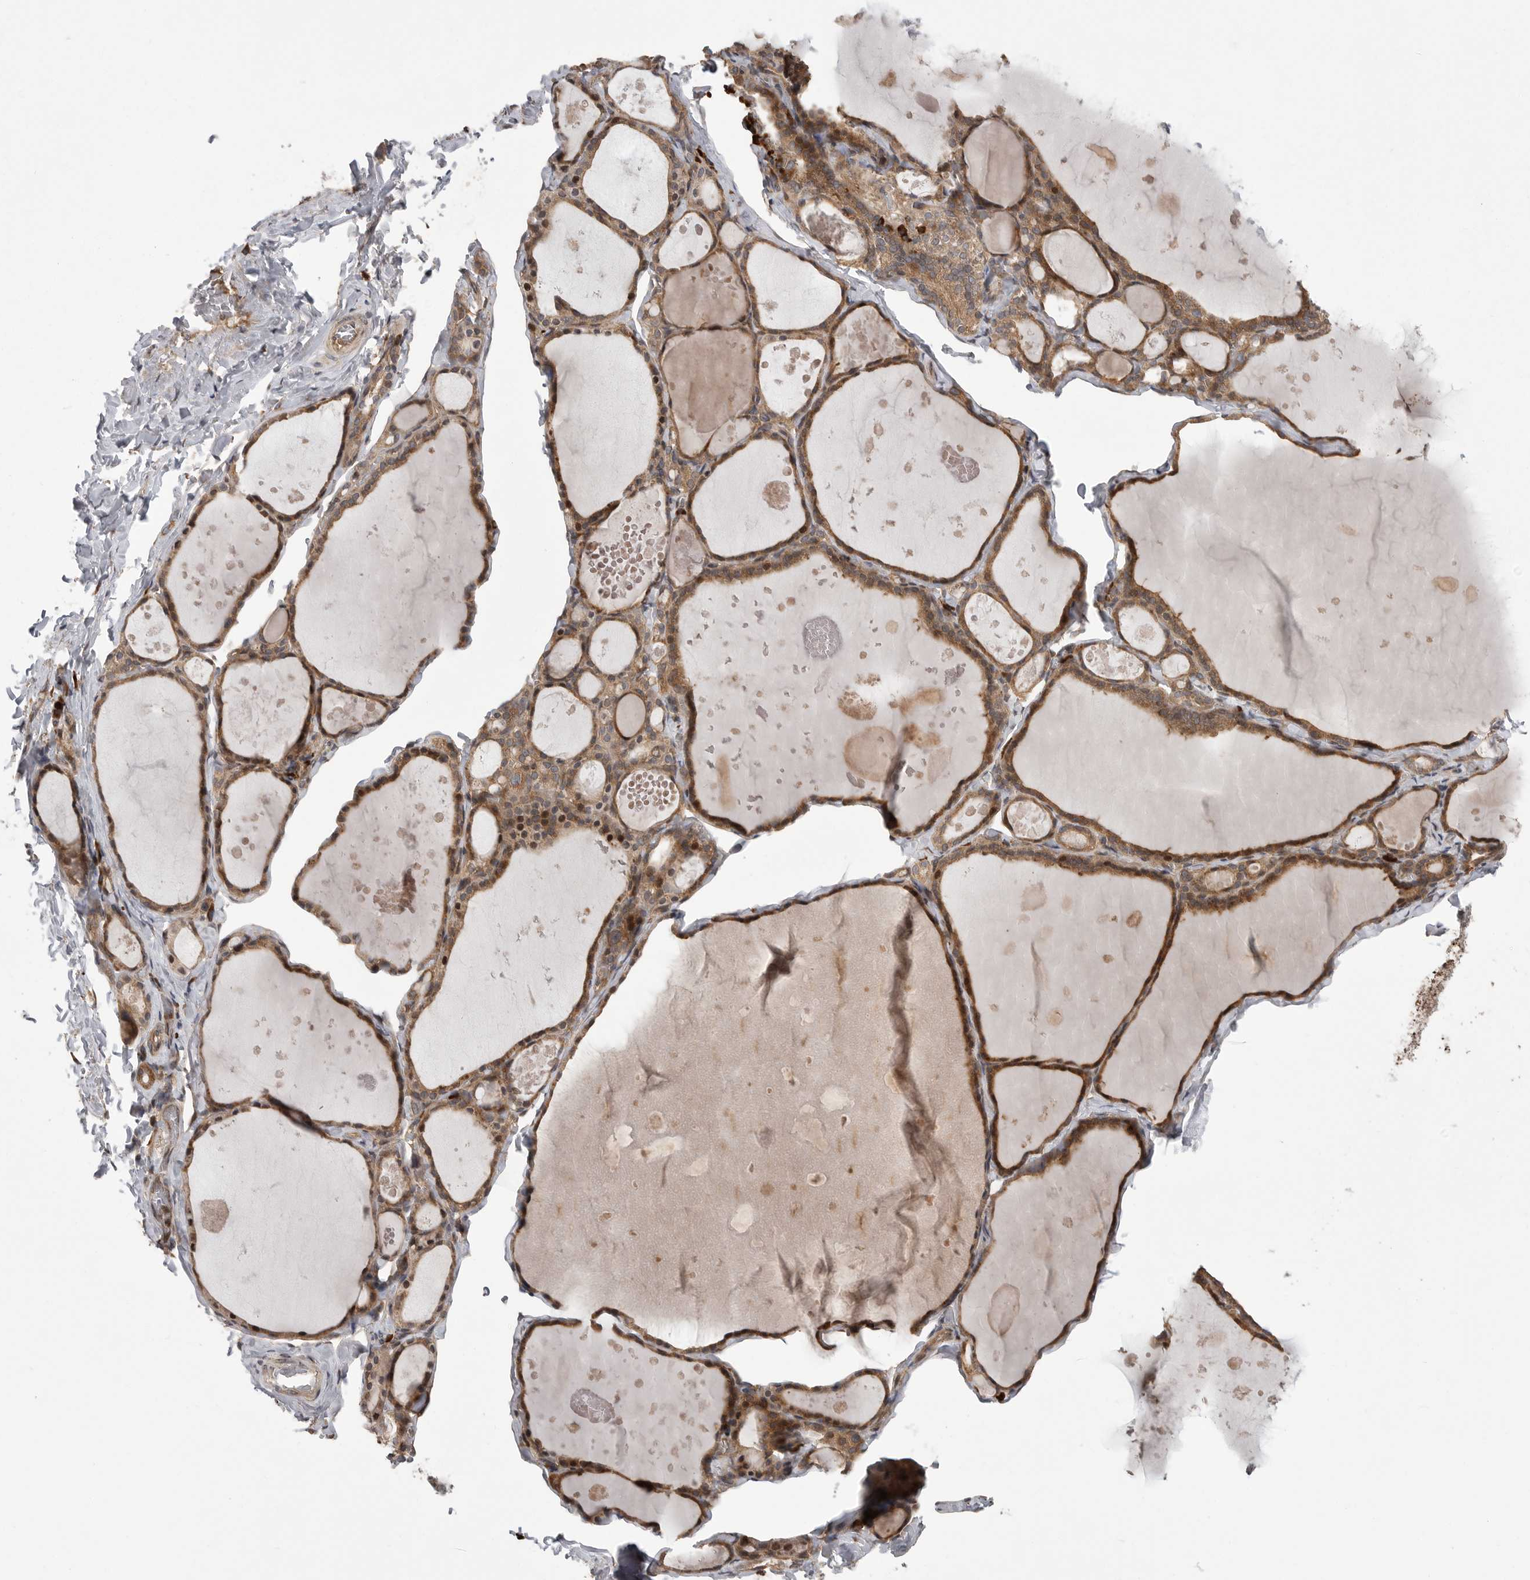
{"staining": {"intensity": "moderate", "quantity": ">75%", "location": "cytoplasmic/membranous,nuclear"}, "tissue": "thyroid gland", "cell_type": "Glandular cells", "image_type": "normal", "snomed": [{"axis": "morphology", "description": "Normal tissue, NOS"}, {"axis": "topography", "description": "Thyroid gland"}], "caption": "Thyroid gland was stained to show a protein in brown. There is medium levels of moderate cytoplasmic/membranous,nuclear positivity in about >75% of glandular cells. The staining was performed using DAB to visualize the protein expression in brown, while the nuclei were stained in blue with hematoxylin (Magnification: 20x).", "gene": "OXR1", "patient": {"sex": "male", "age": 56}}